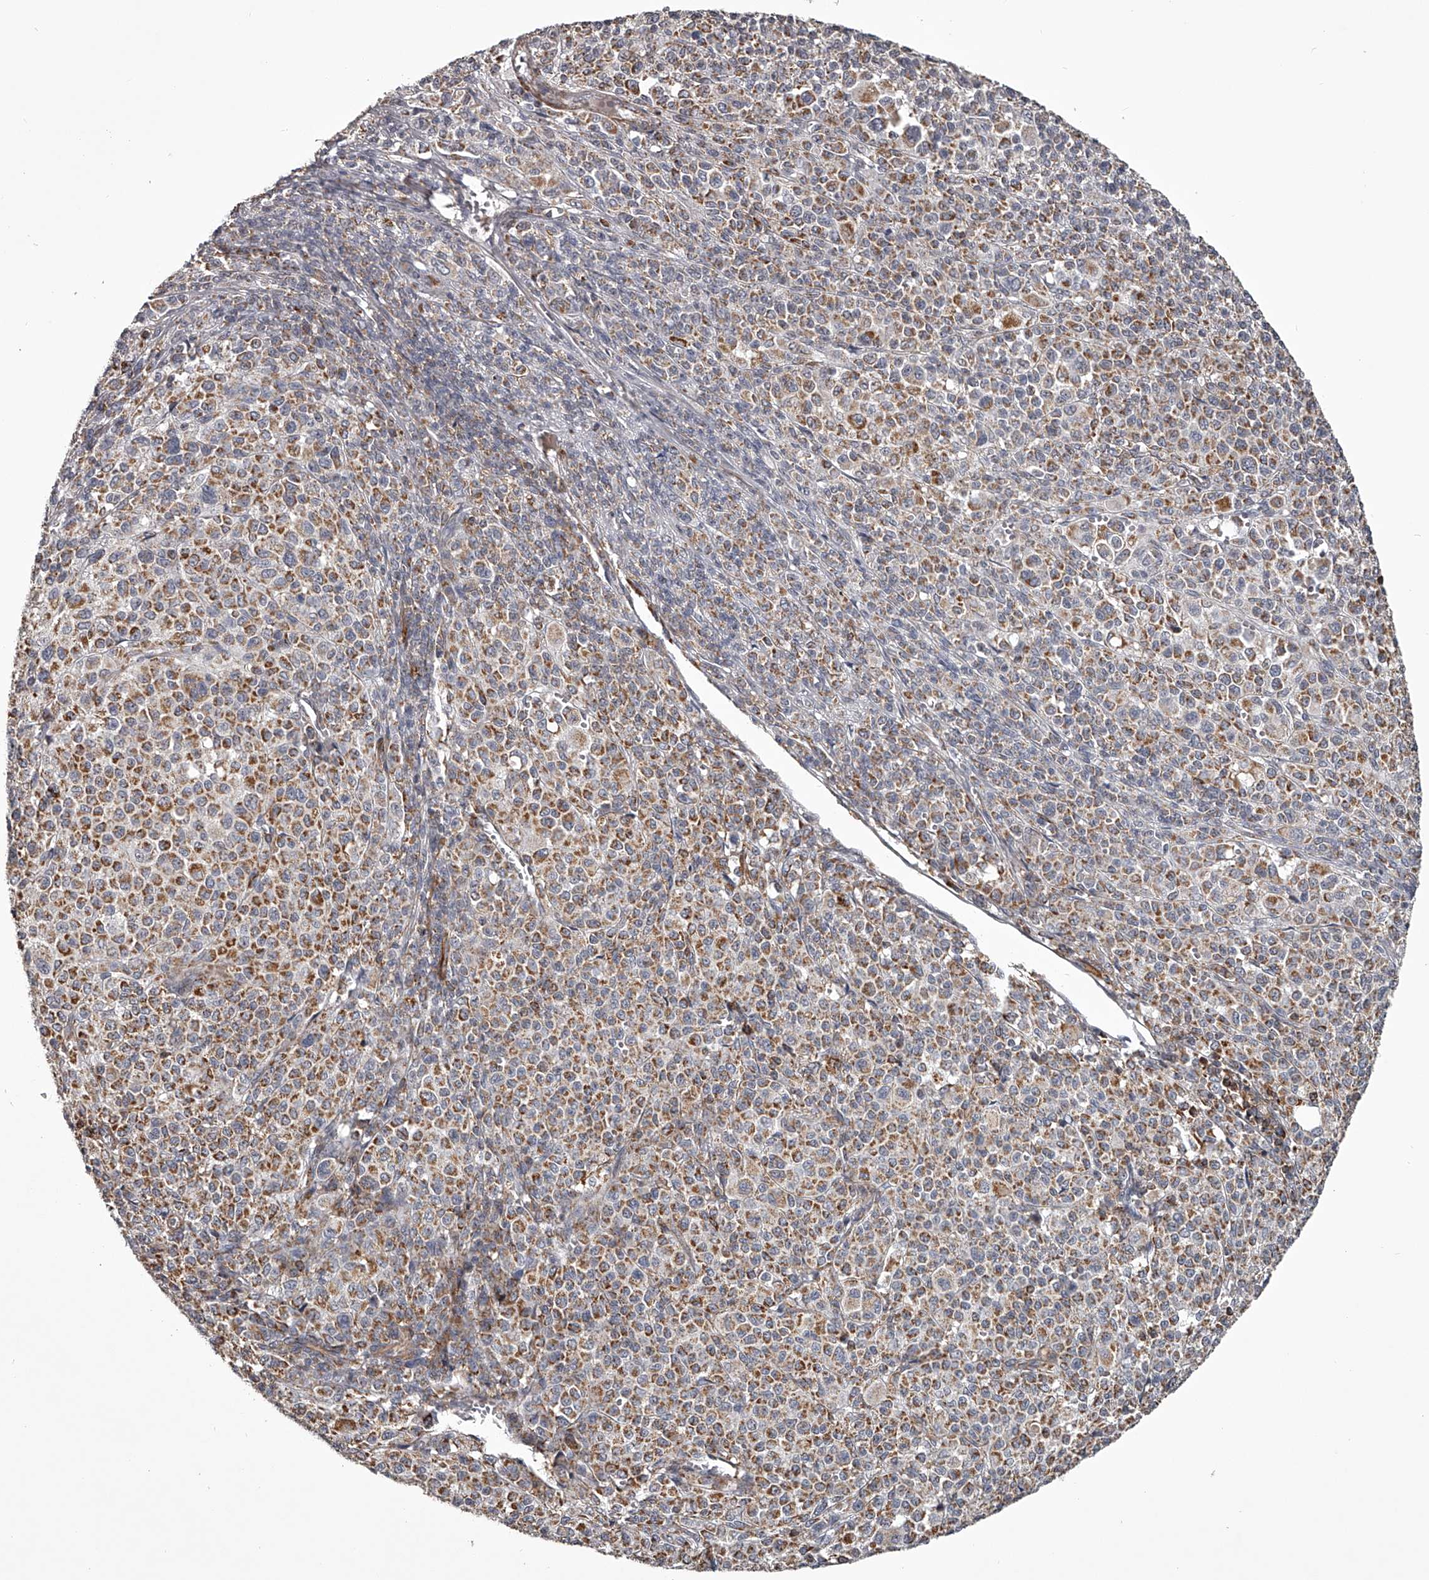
{"staining": {"intensity": "moderate", "quantity": ">75%", "location": "cytoplasmic/membranous"}, "tissue": "melanoma", "cell_type": "Tumor cells", "image_type": "cancer", "snomed": [{"axis": "morphology", "description": "Malignant melanoma, Metastatic site"}, {"axis": "topography", "description": "Skin"}], "caption": "Immunohistochemistry of human melanoma shows medium levels of moderate cytoplasmic/membranous expression in about >75% of tumor cells. The staining was performed using DAB (3,3'-diaminobenzidine) to visualize the protein expression in brown, while the nuclei were stained in blue with hematoxylin (Magnification: 20x).", "gene": "RRP36", "patient": {"sex": "female", "age": 74}}